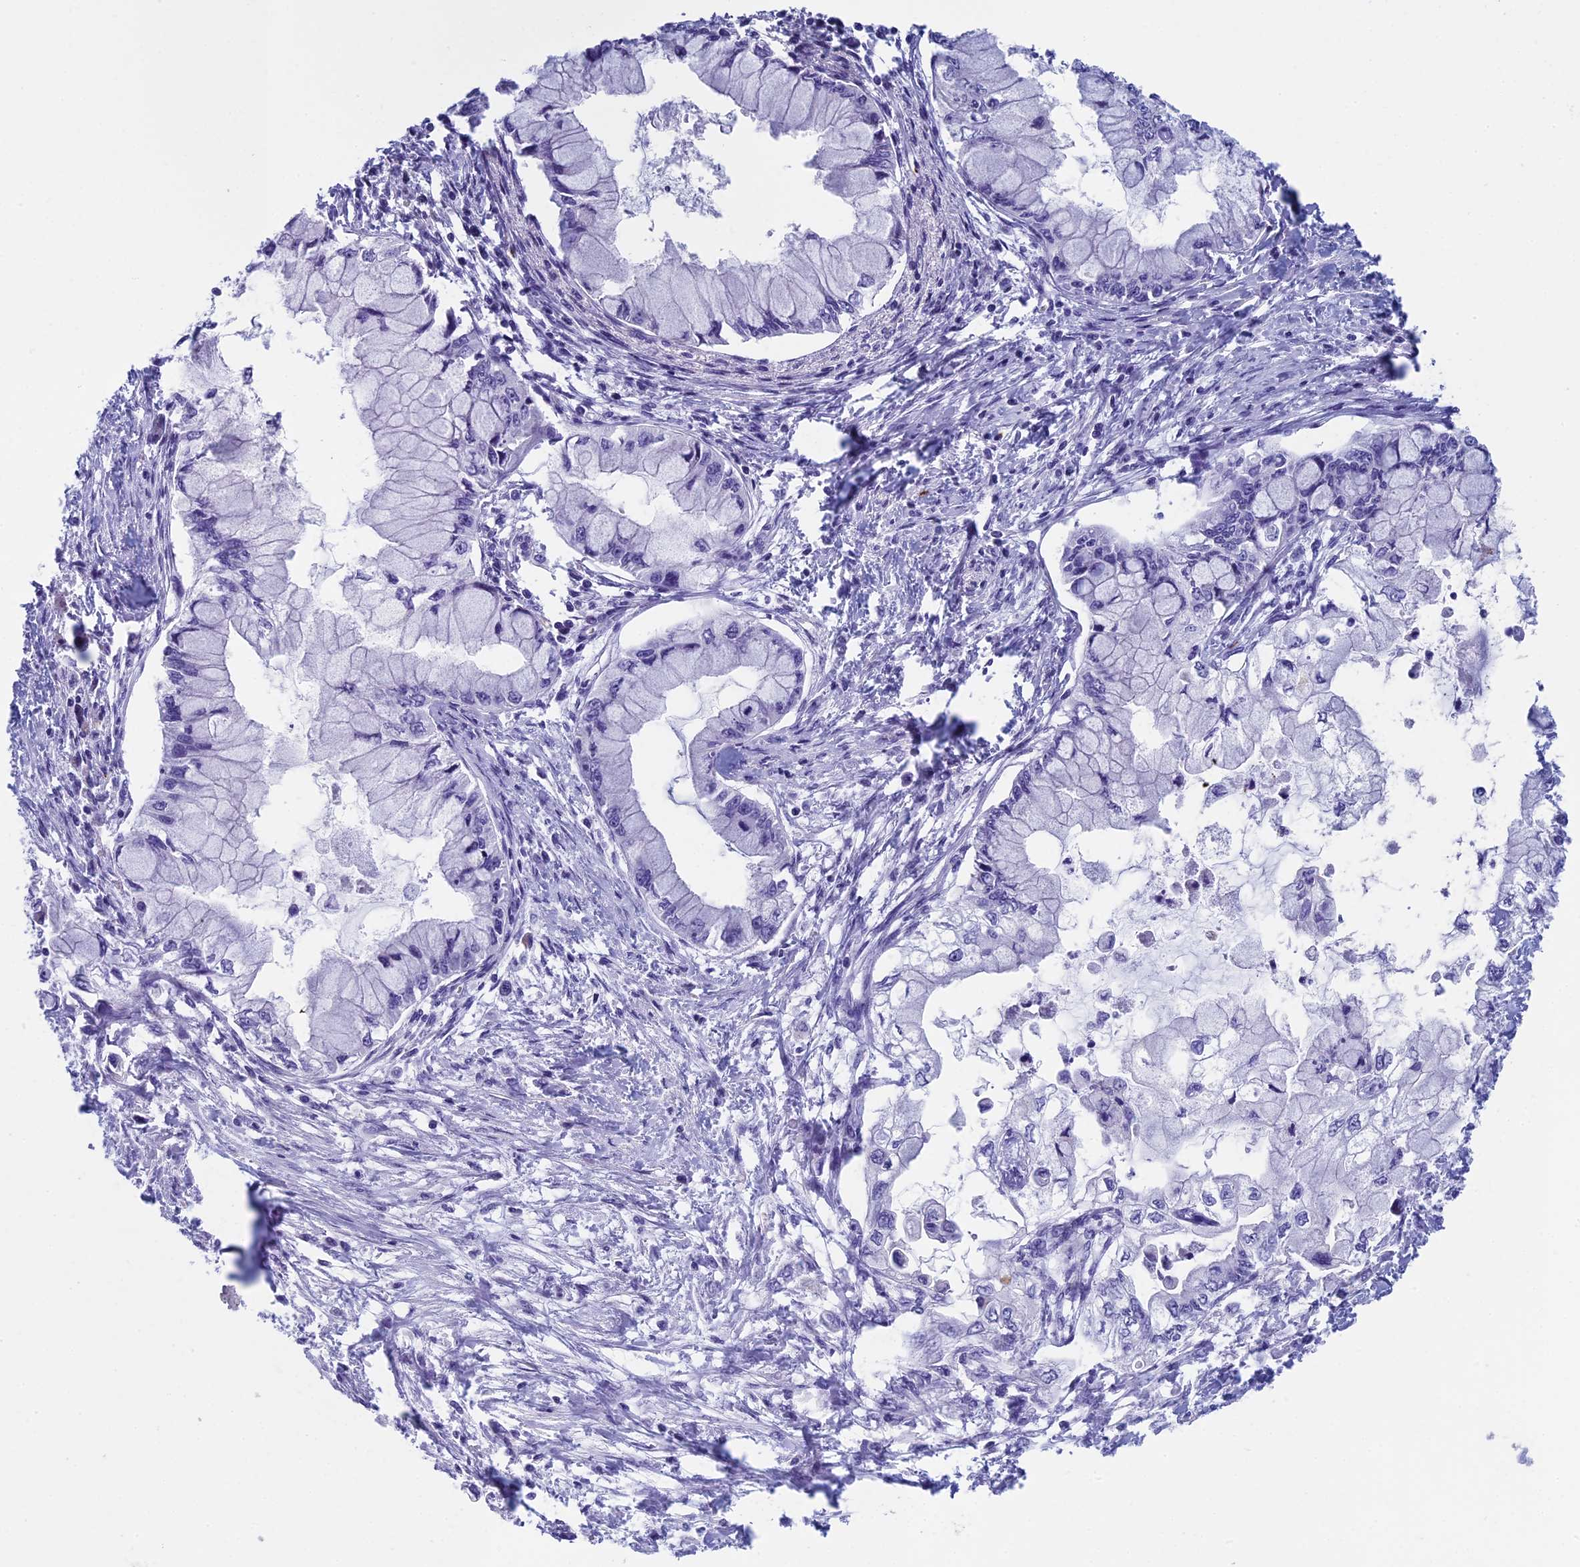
{"staining": {"intensity": "negative", "quantity": "none", "location": "none"}, "tissue": "pancreatic cancer", "cell_type": "Tumor cells", "image_type": "cancer", "snomed": [{"axis": "morphology", "description": "Adenocarcinoma, NOS"}, {"axis": "topography", "description": "Pancreas"}], "caption": "The photomicrograph reveals no significant expression in tumor cells of pancreatic adenocarcinoma.", "gene": "AIFM2", "patient": {"sex": "male", "age": 48}}